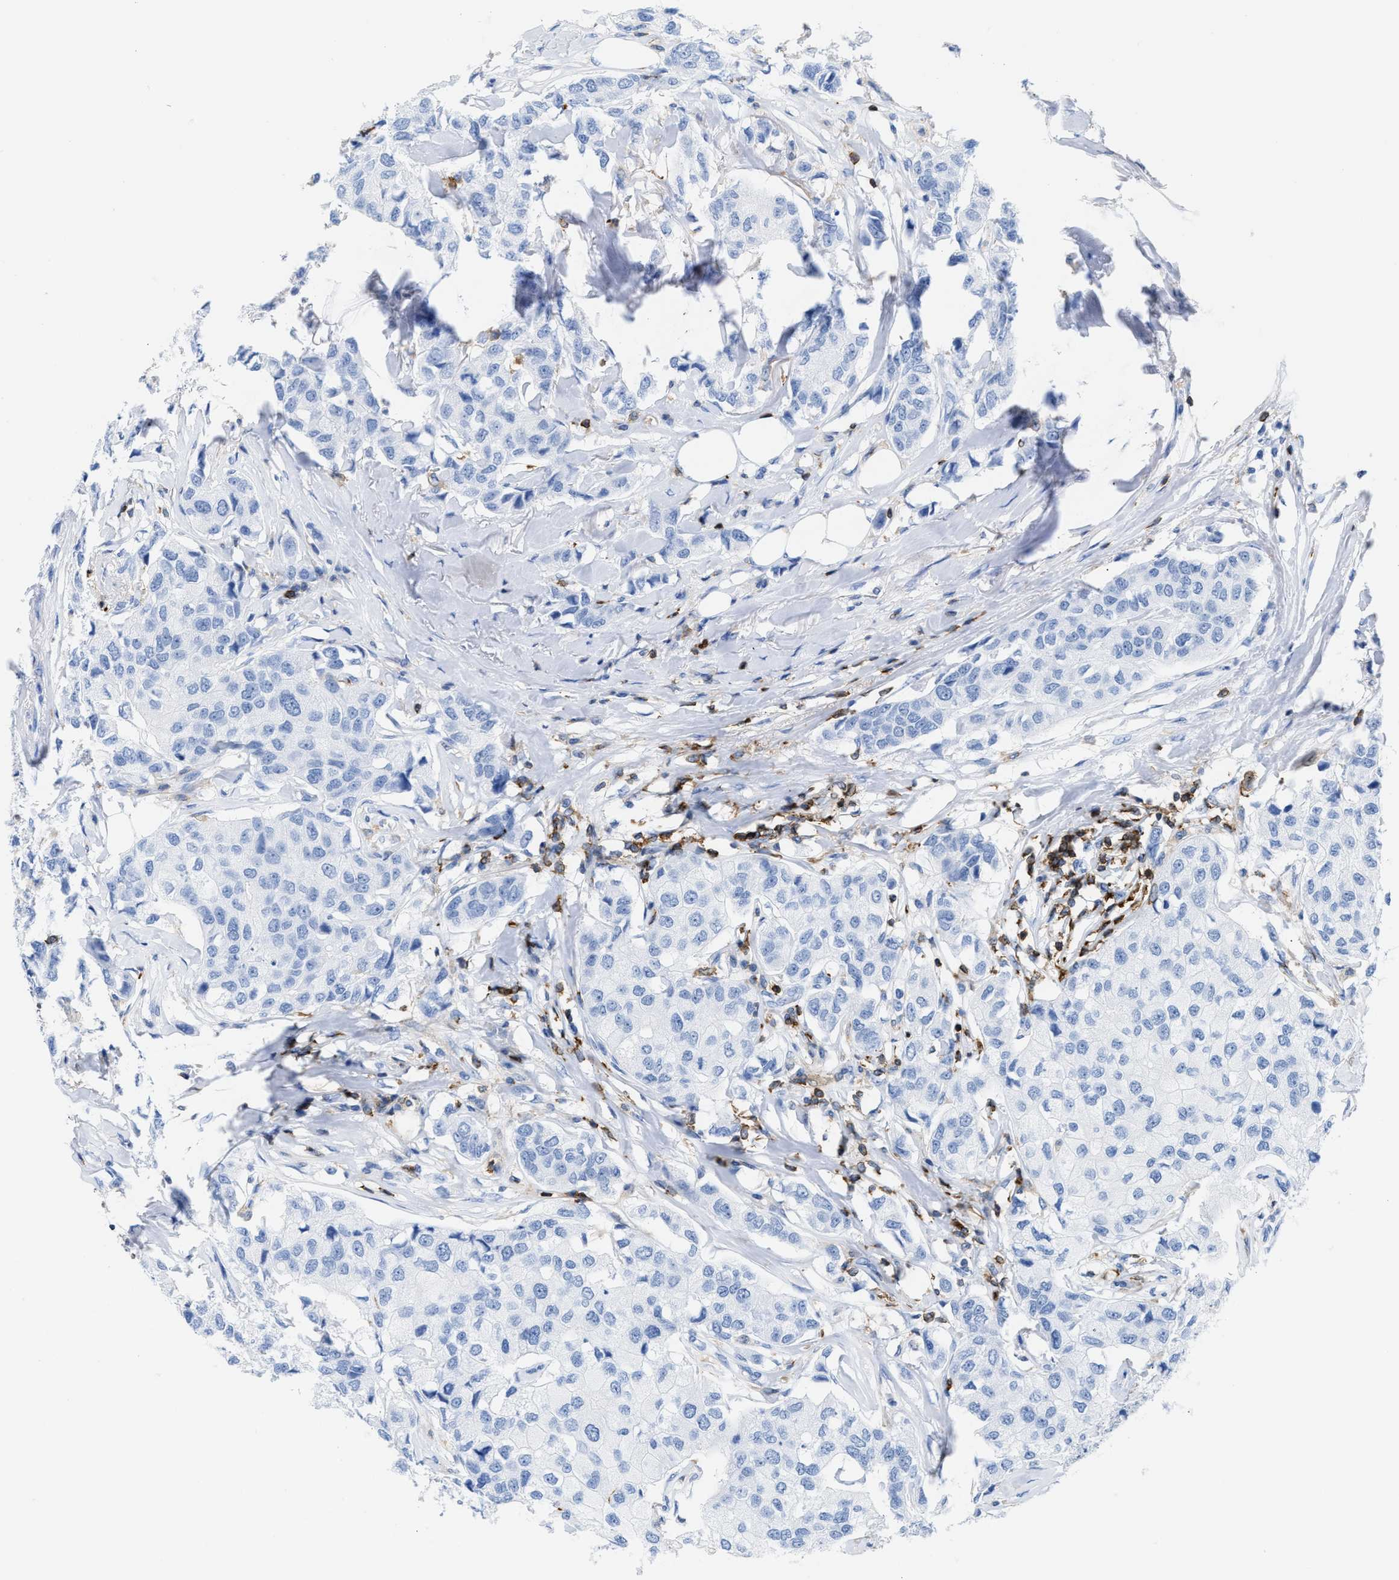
{"staining": {"intensity": "negative", "quantity": "none", "location": "none"}, "tissue": "breast cancer", "cell_type": "Tumor cells", "image_type": "cancer", "snomed": [{"axis": "morphology", "description": "Duct carcinoma"}, {"axis": "topography", "description": "Breast"}], "caption": "DAB (3,3'-diaminobenzidine) immunohistochemical staining of human breast infiltrating ductal carcinoma reveals no significant positivity in tumor cells. (IHC, brightfield microscopy, high magnification).", "gene": "LCP1", "patient": {"sex": "female", "age": 80}}